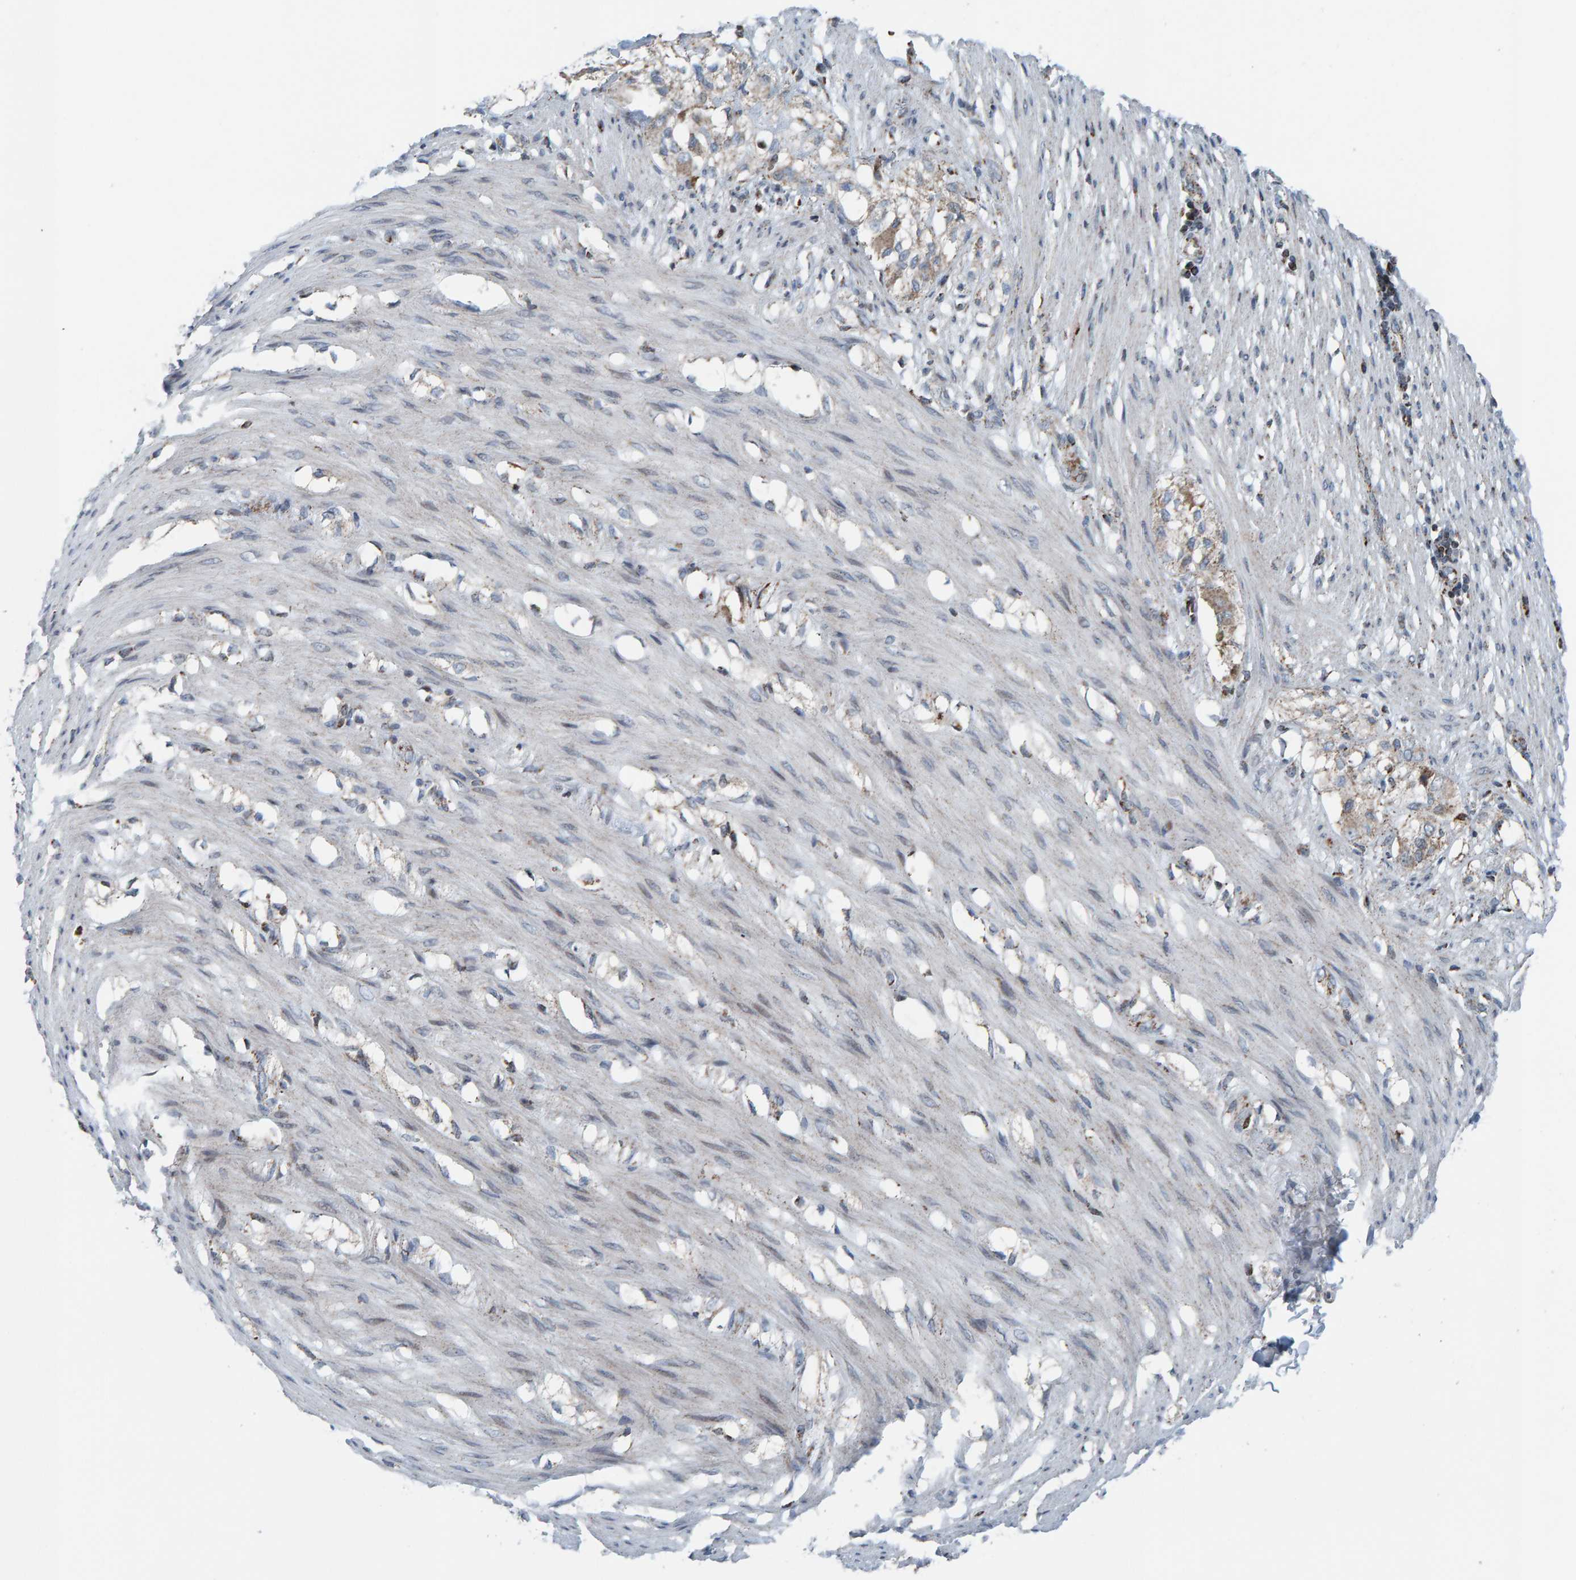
{"staining": {"intensity": "negative", "quantity": "none", "location": "none"}, "tissue": "smooth muscle", "cell_type": "Smooth muscle cells", "image_type": "normal", "snomed": [{"axis": "morphology", "description": "Normal tissue, NOS"}, {"axis": "morphology", "description": "Adenocarcinoma, NOS"}, {"axis": "topography", "description": "Smooth muscle"}, {"axis": "topography", "description": "Colon"}], "caption": "IHC histopathology image of normal human smooth muscle stained for a protein (brown), which reveals no expression in smooth muscle cells. (DAB IHC visualized using brightfield microscopy, high magnification).", "gene": "ZNF48", "patient": {"sex": "male", "age": 14}}